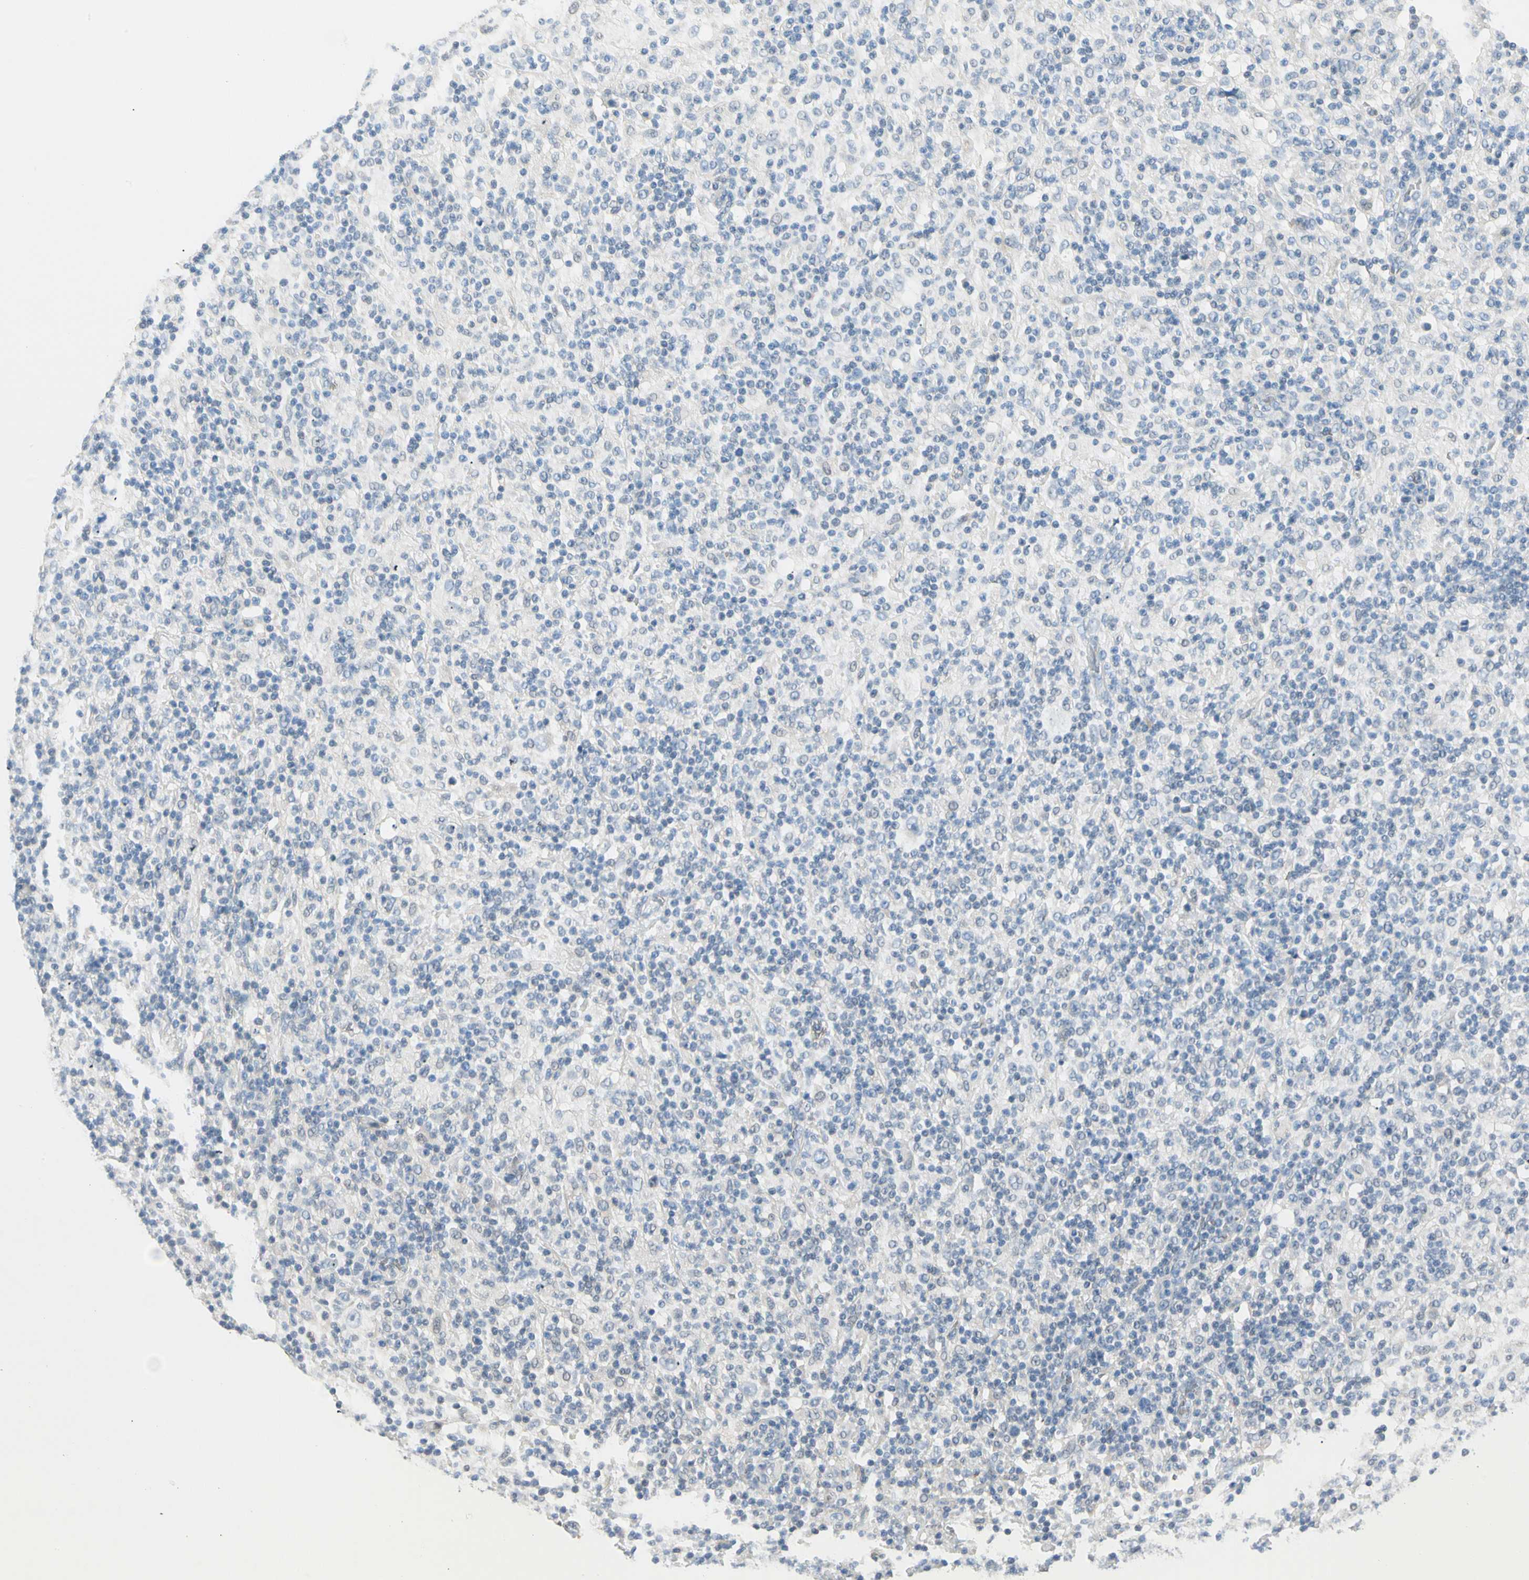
{"staining": {"intensity": "negative", "quantity": "none", "location": "none"}, "tissue": "lymphoma", "cell_type": "Tumor cells", "image_type": "cancer", "snomed": [{"axis": "morphology", "description": "Hodgkin's disease, NOS"}, {"axis": "topography", "description": "Lymph node"}], "caption": "High magnification brightfield microscopy of lymphoma stained with DAB (brown) and counterstained with hematoxylin (blue): tumor cells show no significant positivity.", "gene": "CA1", "patient": {"sex": "male", "age": 70}}